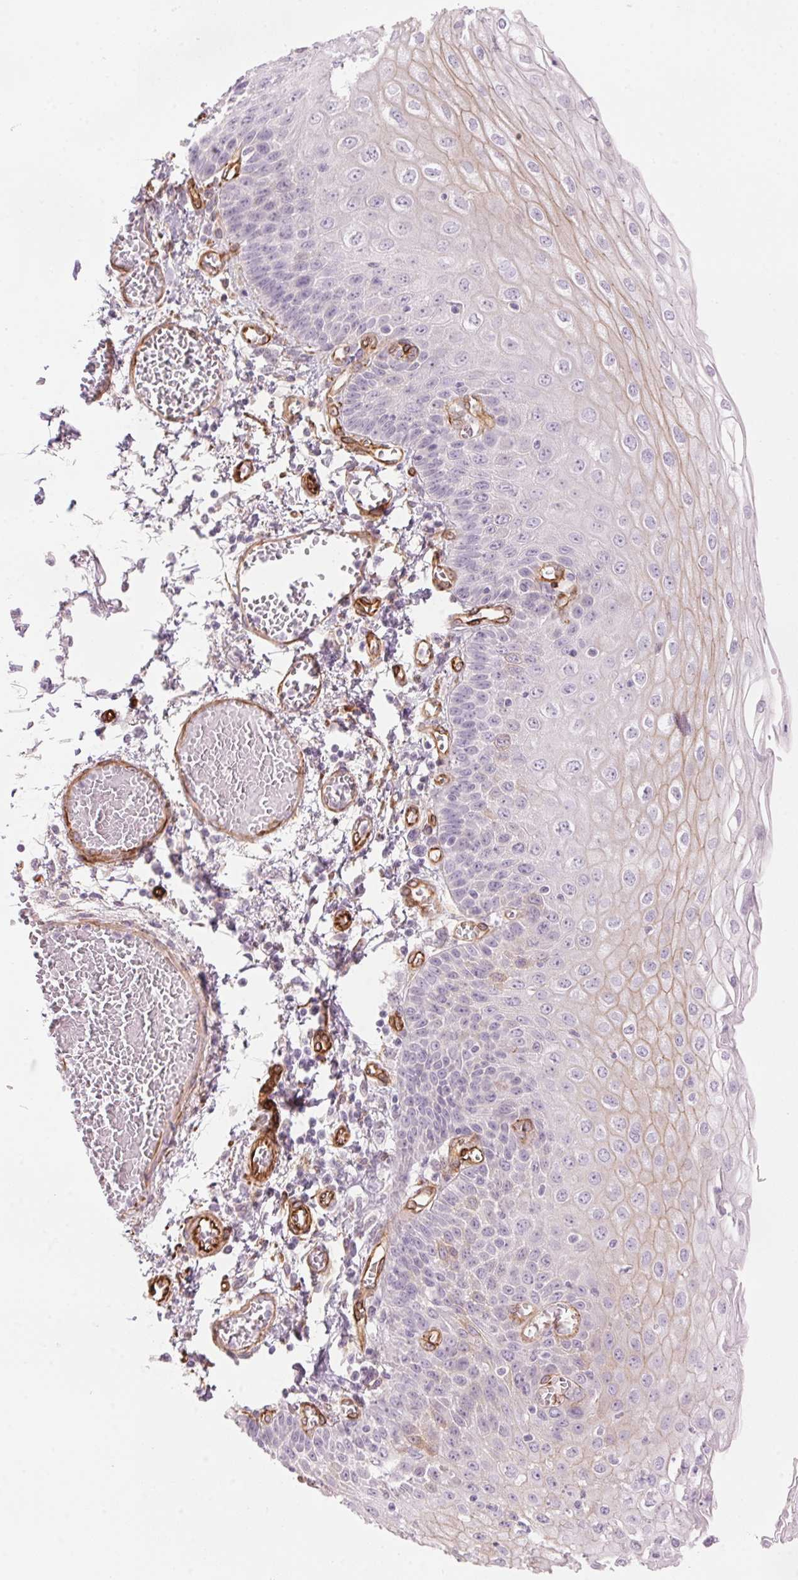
{"staining": {"intensity": "weak", "quantity": "<25%", "location": "cytoplasmic/membranous"}, "tissue": "esophagus", "cell_type": "Squamous epithelial cells", "image_type": "normal", "snomed": [{"axis": "morphology", "description": "Normal tissue, NOS"}, {"axis": "morphology", "description": "Adenocarcinoma, NOS"}, {"axis": "topography", "description": "Esophagus"}], "caption": "A high-resolution histopathology image shows IHC staining of unremarkable esophagus, which reveals no significant staining in squamous epithelial cells. The staining is performed using DAB (3,3'-diaminobenzidine) brown chromogen with nuclei counter-stained in using hematoxylin.", "gene": "CLPS", "patient": {"sex": "male", "age": 81}}